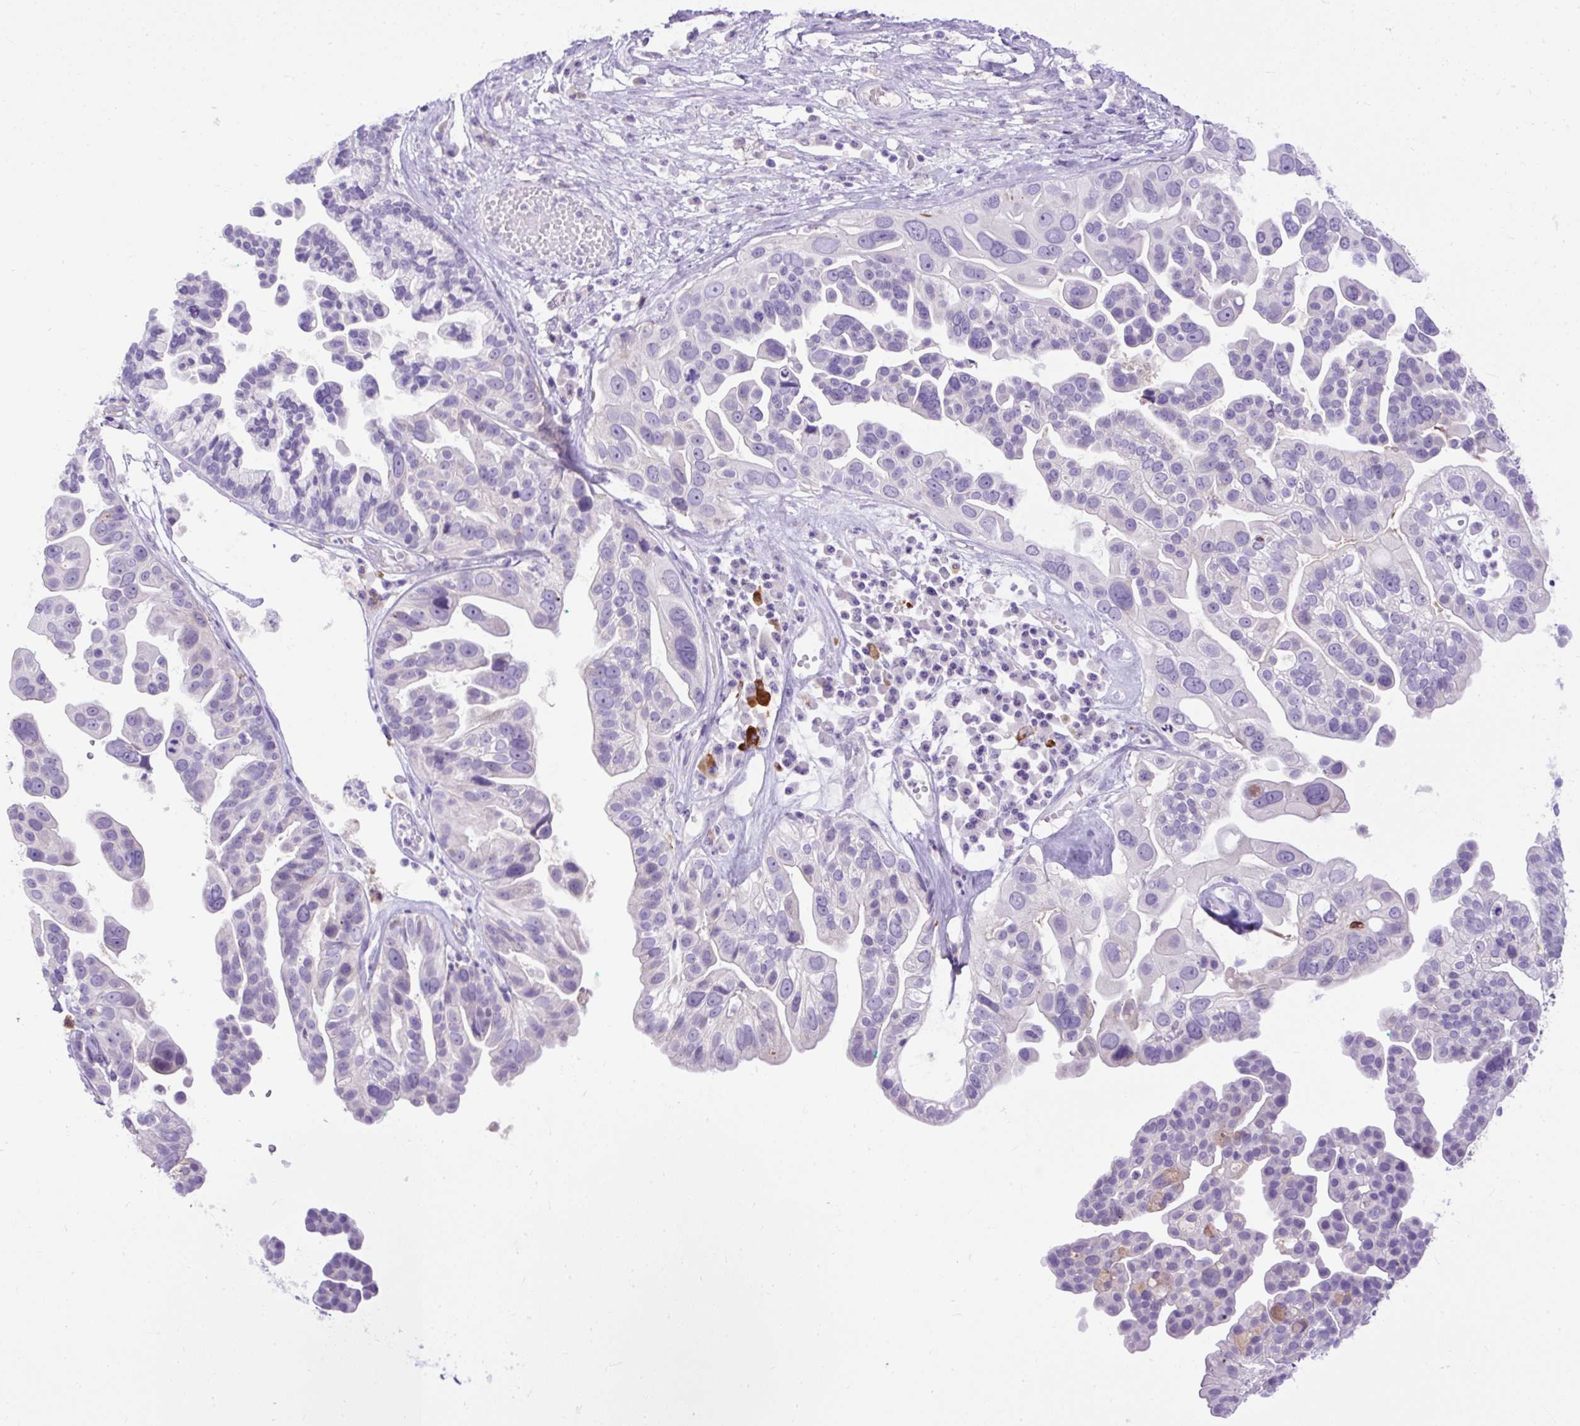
{"staining": {"intensity": "negative", "quantity": "none", "location": "none"}, "tissue": "ovarian cancer", "cell_type": "Tumor cells", "image_type": "cancer", "snomed": [{"axis": "morphology", "description": "Cystadenocarcinoma, serous, NOS"}, {"axis": "topography", "description": "Ovary"}], "caption": "This image is of ovarian cancer (serous cystadenocarcinoma) stained with immunohistochemistry (IHC) to label a protein in brown with the nuclei are counter-stained blue. There is no positivity in tumor cells.", "gene": "SPTBN5", "patient": {"sex": "female", "age": 56}}